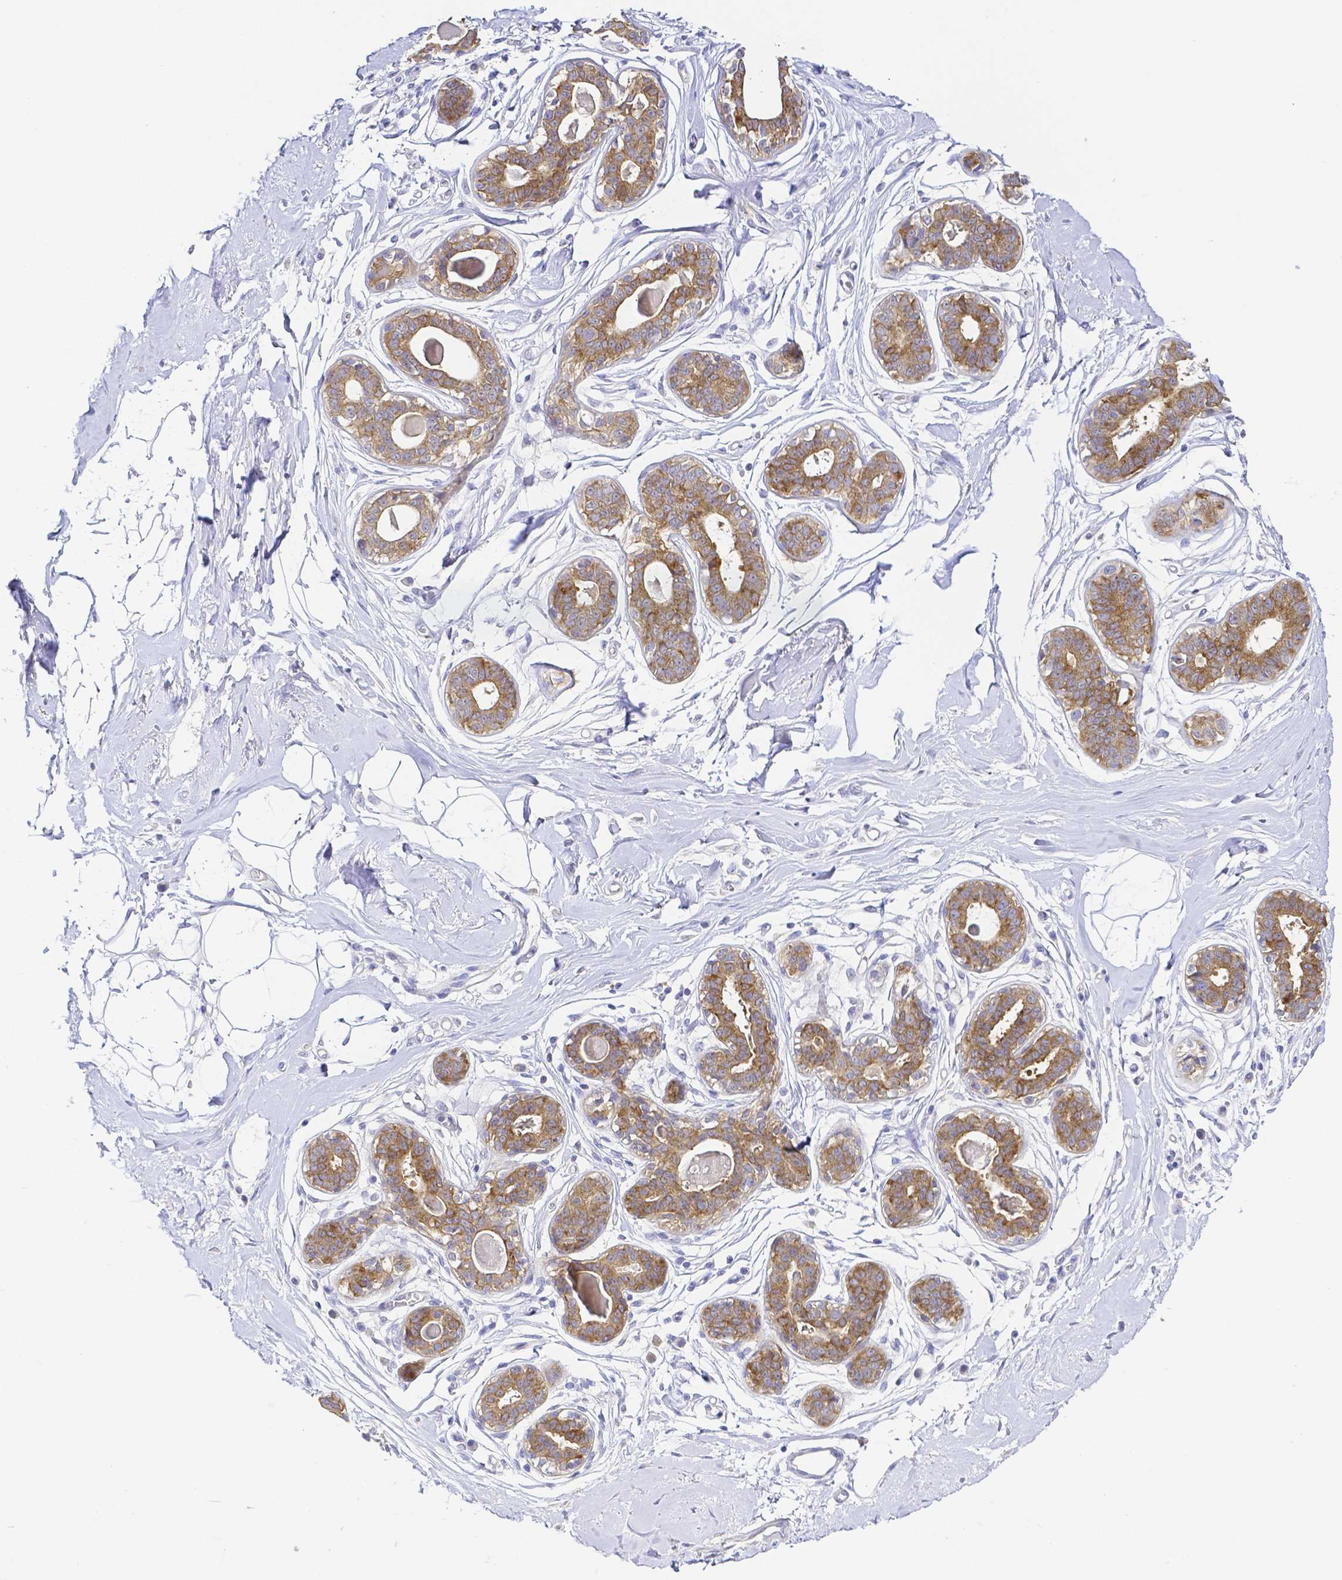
{"staining": {"intensity": "negative", "quantity": "none", "location": "none"}, "tissue": "breast", "cell_type": "Adipocytes", "image_type": "normal", "snomed": [{"axis": "morphology", "description": "Normal tissue, NOS"}, {"axis": "topography", "description": "Breast"}], "caption": "Breast was stained to show a protein in brown. There is no significant expression in adipocytes. (DAB immunohistochemistry visualized using brightfield microscopy, high magnification).", "gene": "PKP3", "patient": {"sex": "female", "age": 45}}